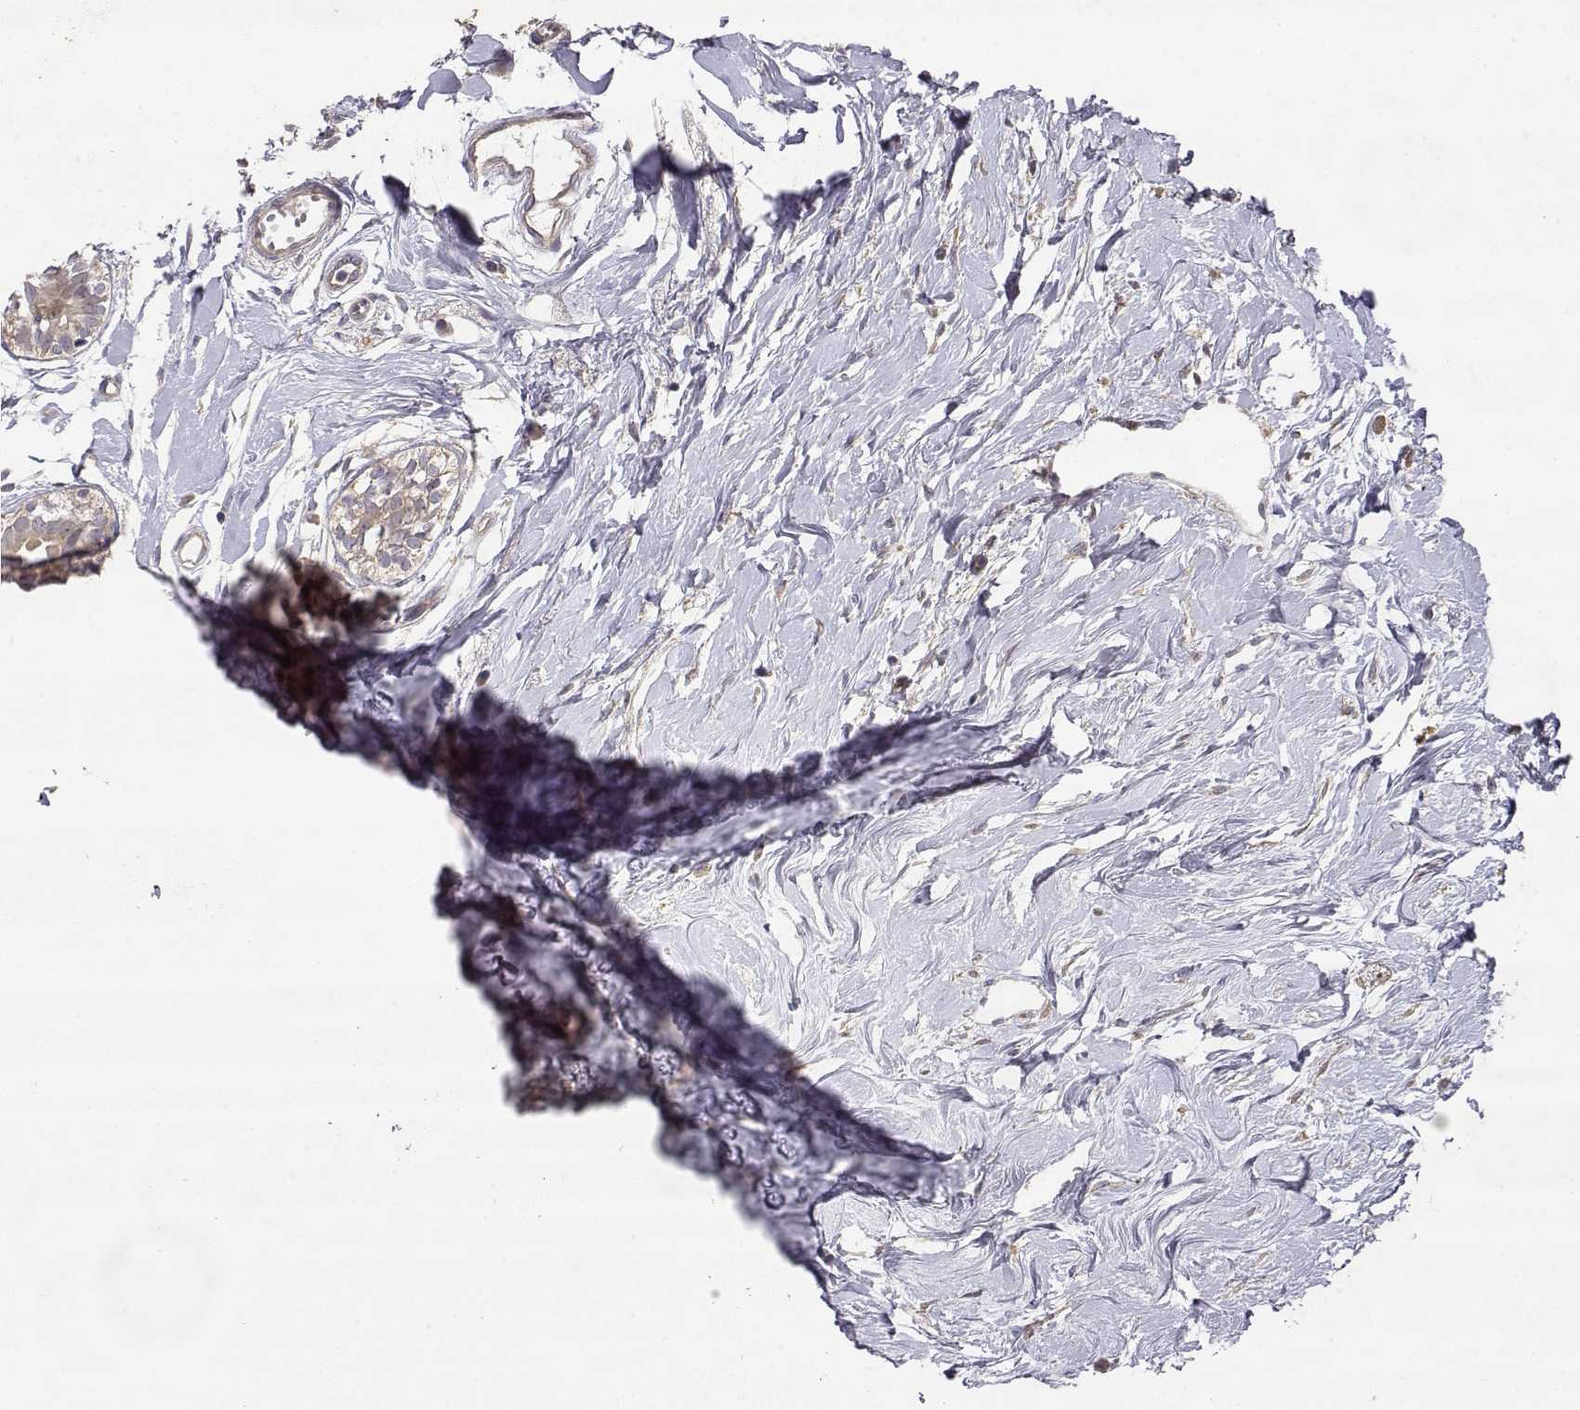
{"staining": {"intensity": "moderate", "quantity": ">75%", "location": "cytoplasmic/membranous"}, "tissue": "breast", "cell_type": "Adipocytes", "image_type": "normal", "snomed": [{"axis": "morphology", "description": "Normal tissue, NOS"}, {"axis": "topography", "description": "Breast"}], "caption": "This is an image of immunohistochemistry (IHC) staining of normal breast, which shows moderate positivity in the cytoplasmic/membranous of adipocytes.", "gene": "CRIM1", "patient": {"sex": "female", "age": 49}}